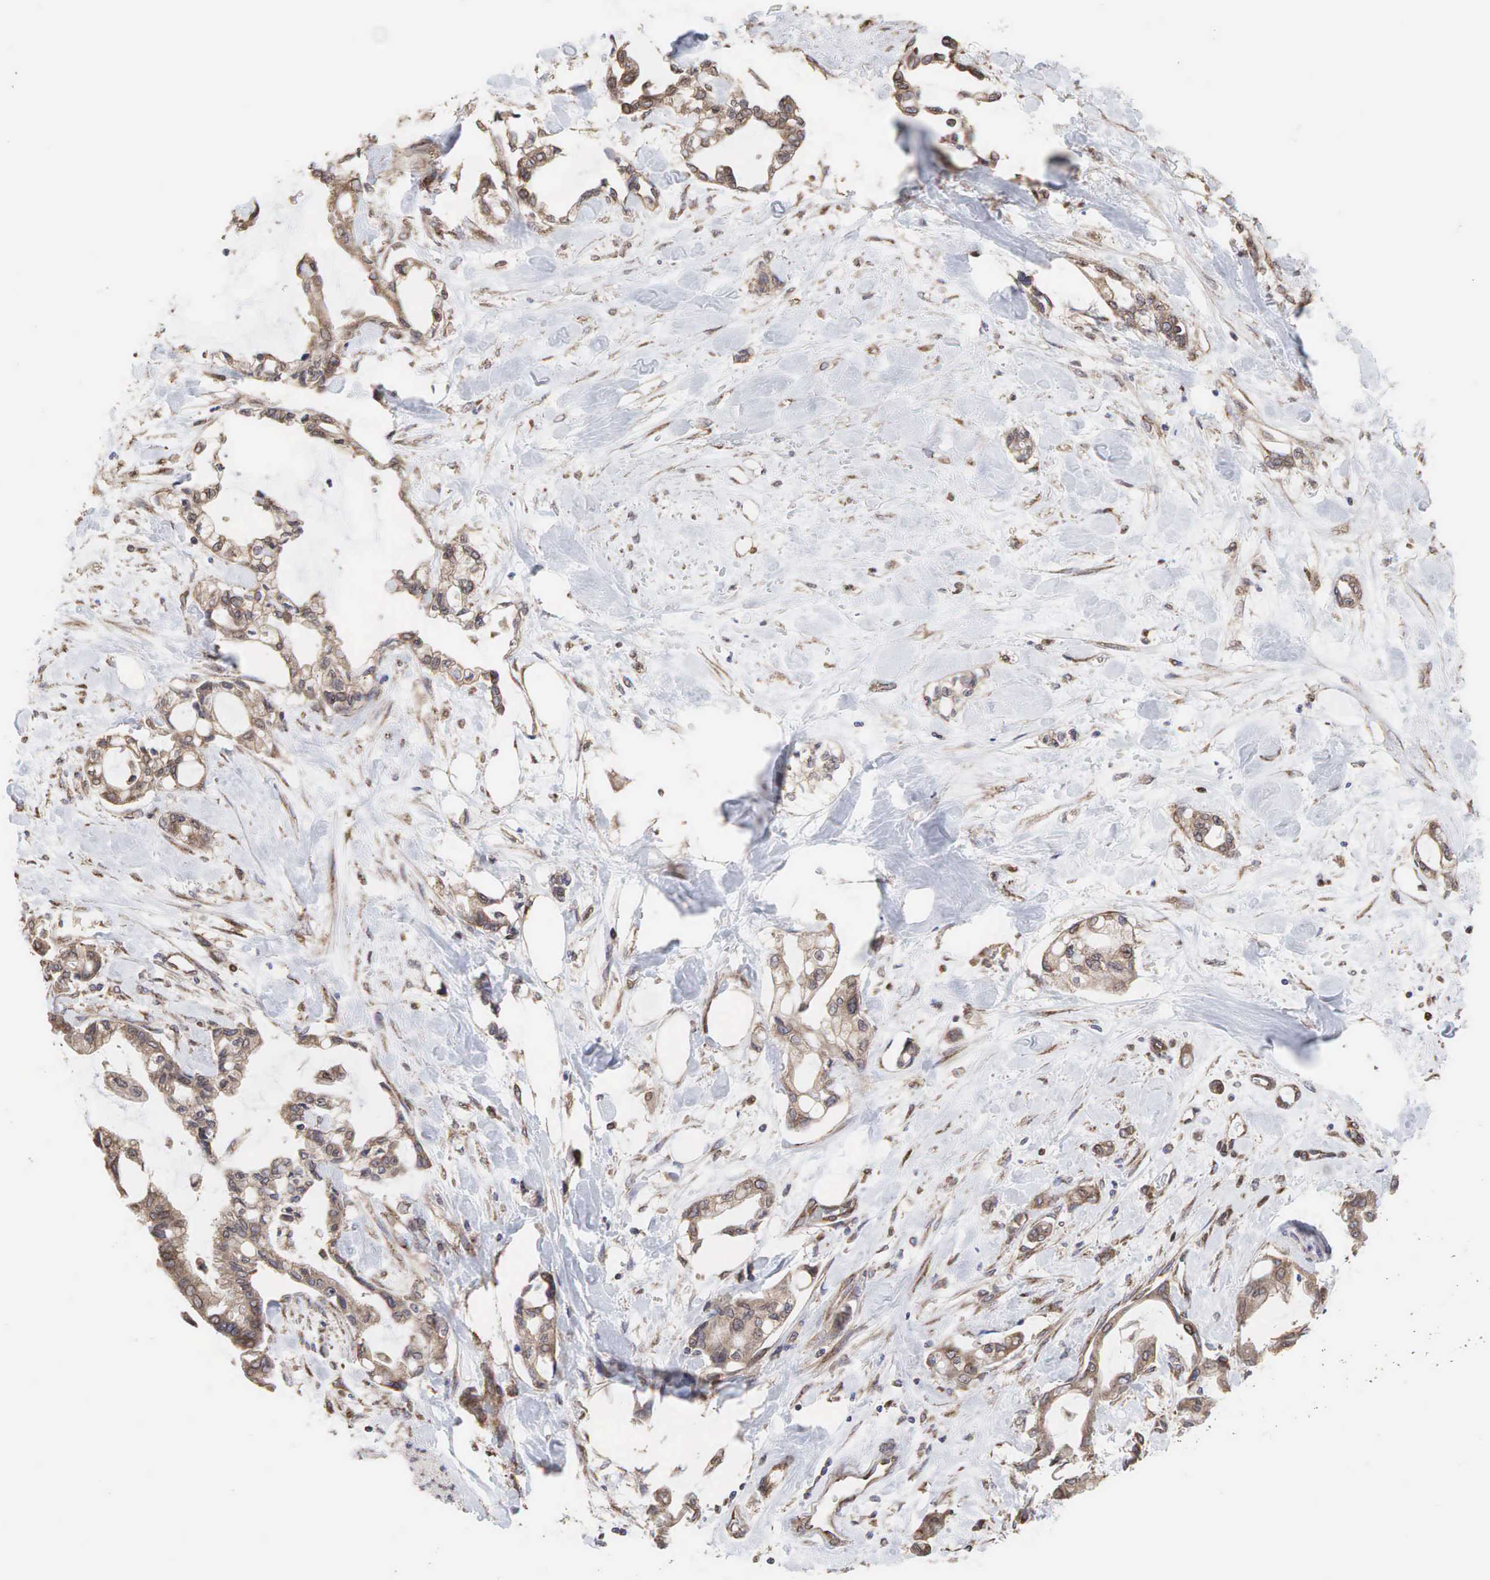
{"staining": {"intensity": "weak", "quantity": ">75%", "location": "cytoplasmic/membranous"}, "tissue": "pancreatic cancer", "cell_type": "Tumor cells", "image_type": "cancer", "snomed": [{"axis": "morphology", "description": "Adenocarcinoma, NOS"}, {"axis": "topography", "description": "Pancreas"}], "caption": "This image demonstrates IHC staining of human pancreatic cancer (adenocarcinoma), with low weak cytoplasmic/membranous positivity in approximately >75% of tumor cells.", "gene": "PABPC5", "patient": {"sex": "female", "age": 70}}